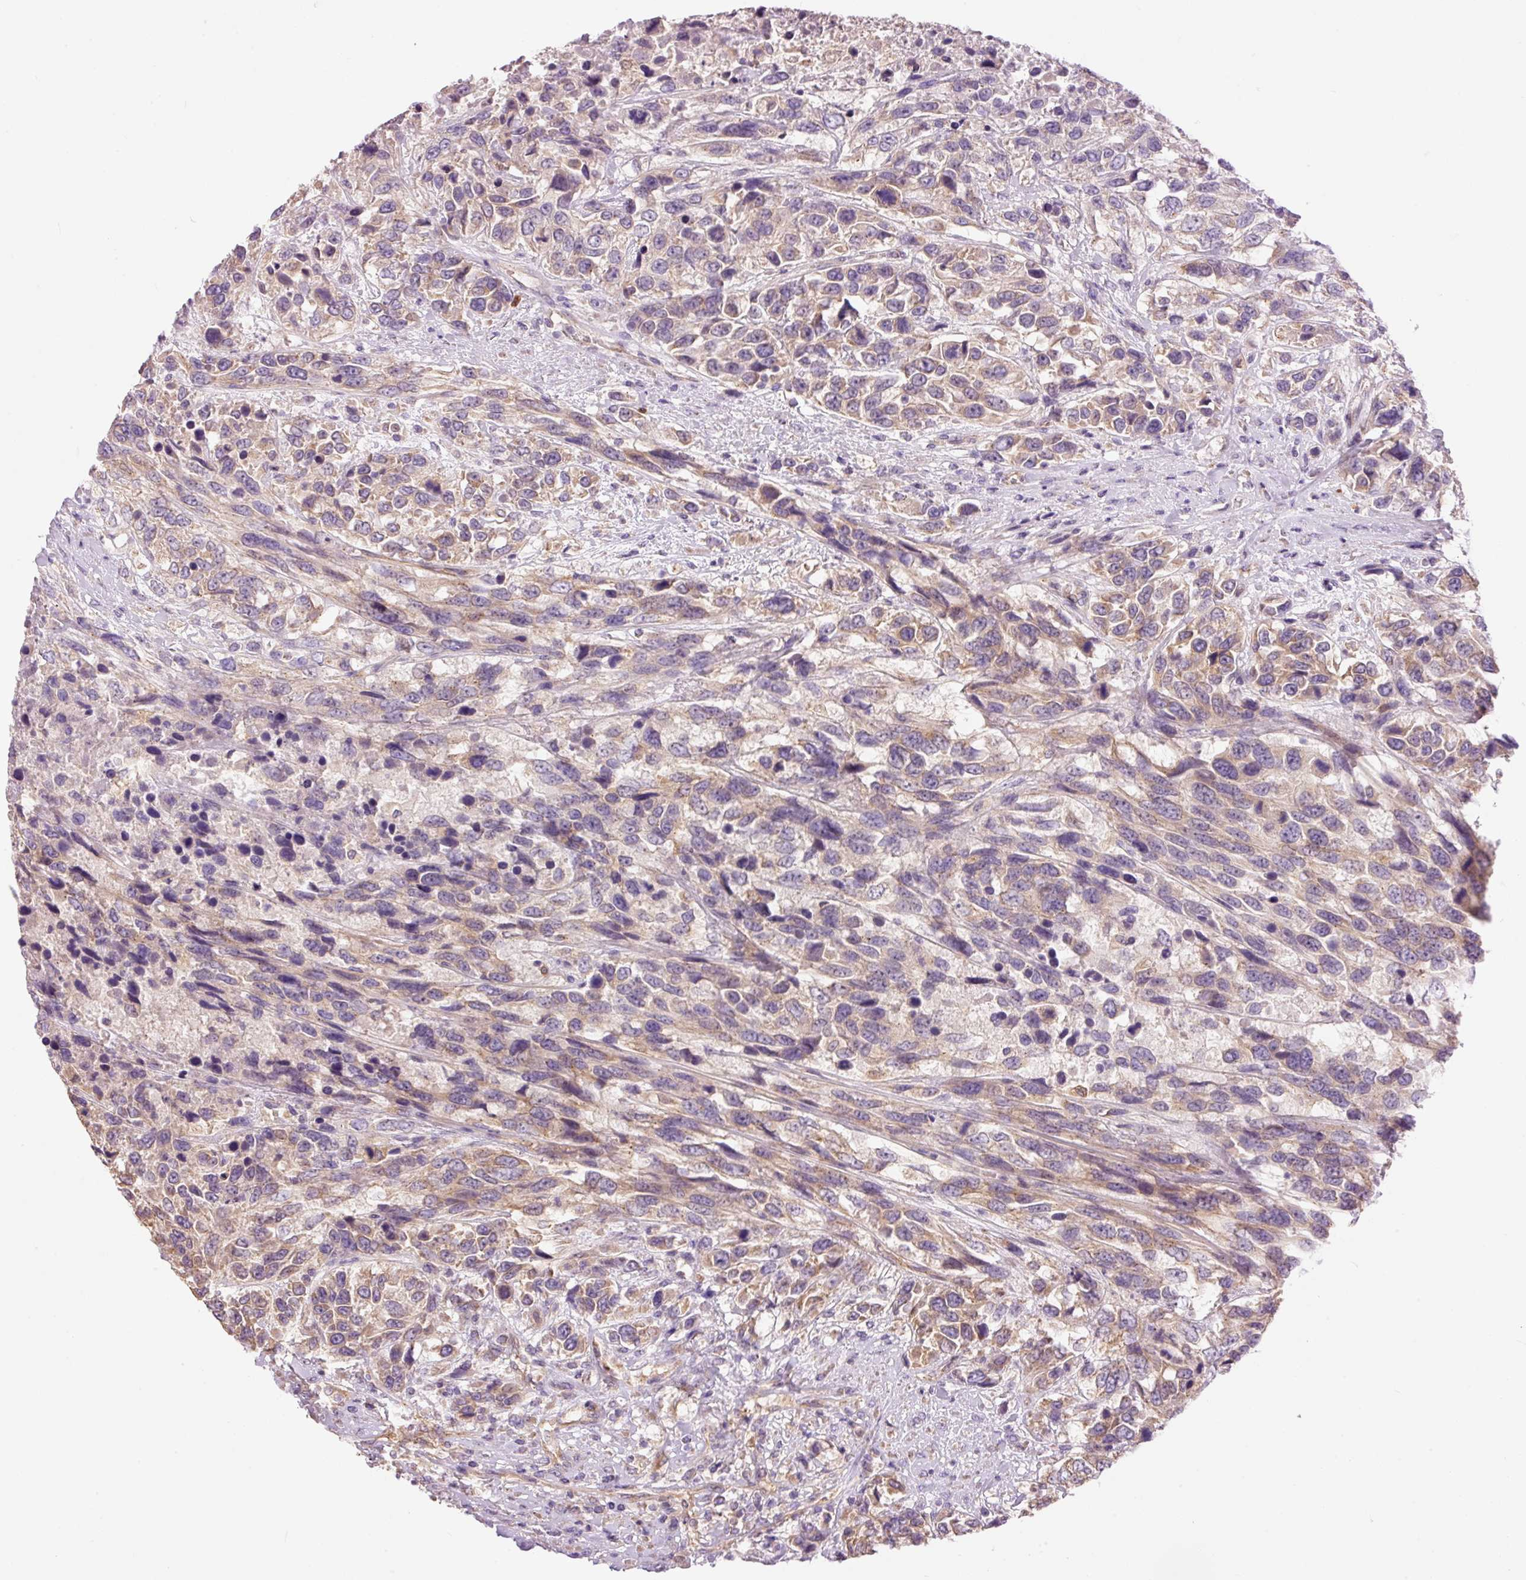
{"staining": {"intensity": "weak", "quantity": "25%-75%", "location": "cytoplasmic/membranous"}, "tissue": "urothelial cancer", "cell_type": "Tumor cells", "image_type": "cancer", "snomed": [{"axis": "morphology", "description": "Urothelial carcinoma, High grade"}, {"axis": "topography", "description": "Urinary bladder"}], "caption": "An immunohistochemistry micrograph of tumor tissue is shown. Protein staining in brown highlights weak cytoplasmic/membranous positivity in urothelial cancer within tumor cells.", "gene": "PNPLA5", "patient": {"sex": "female", "age": 70}}